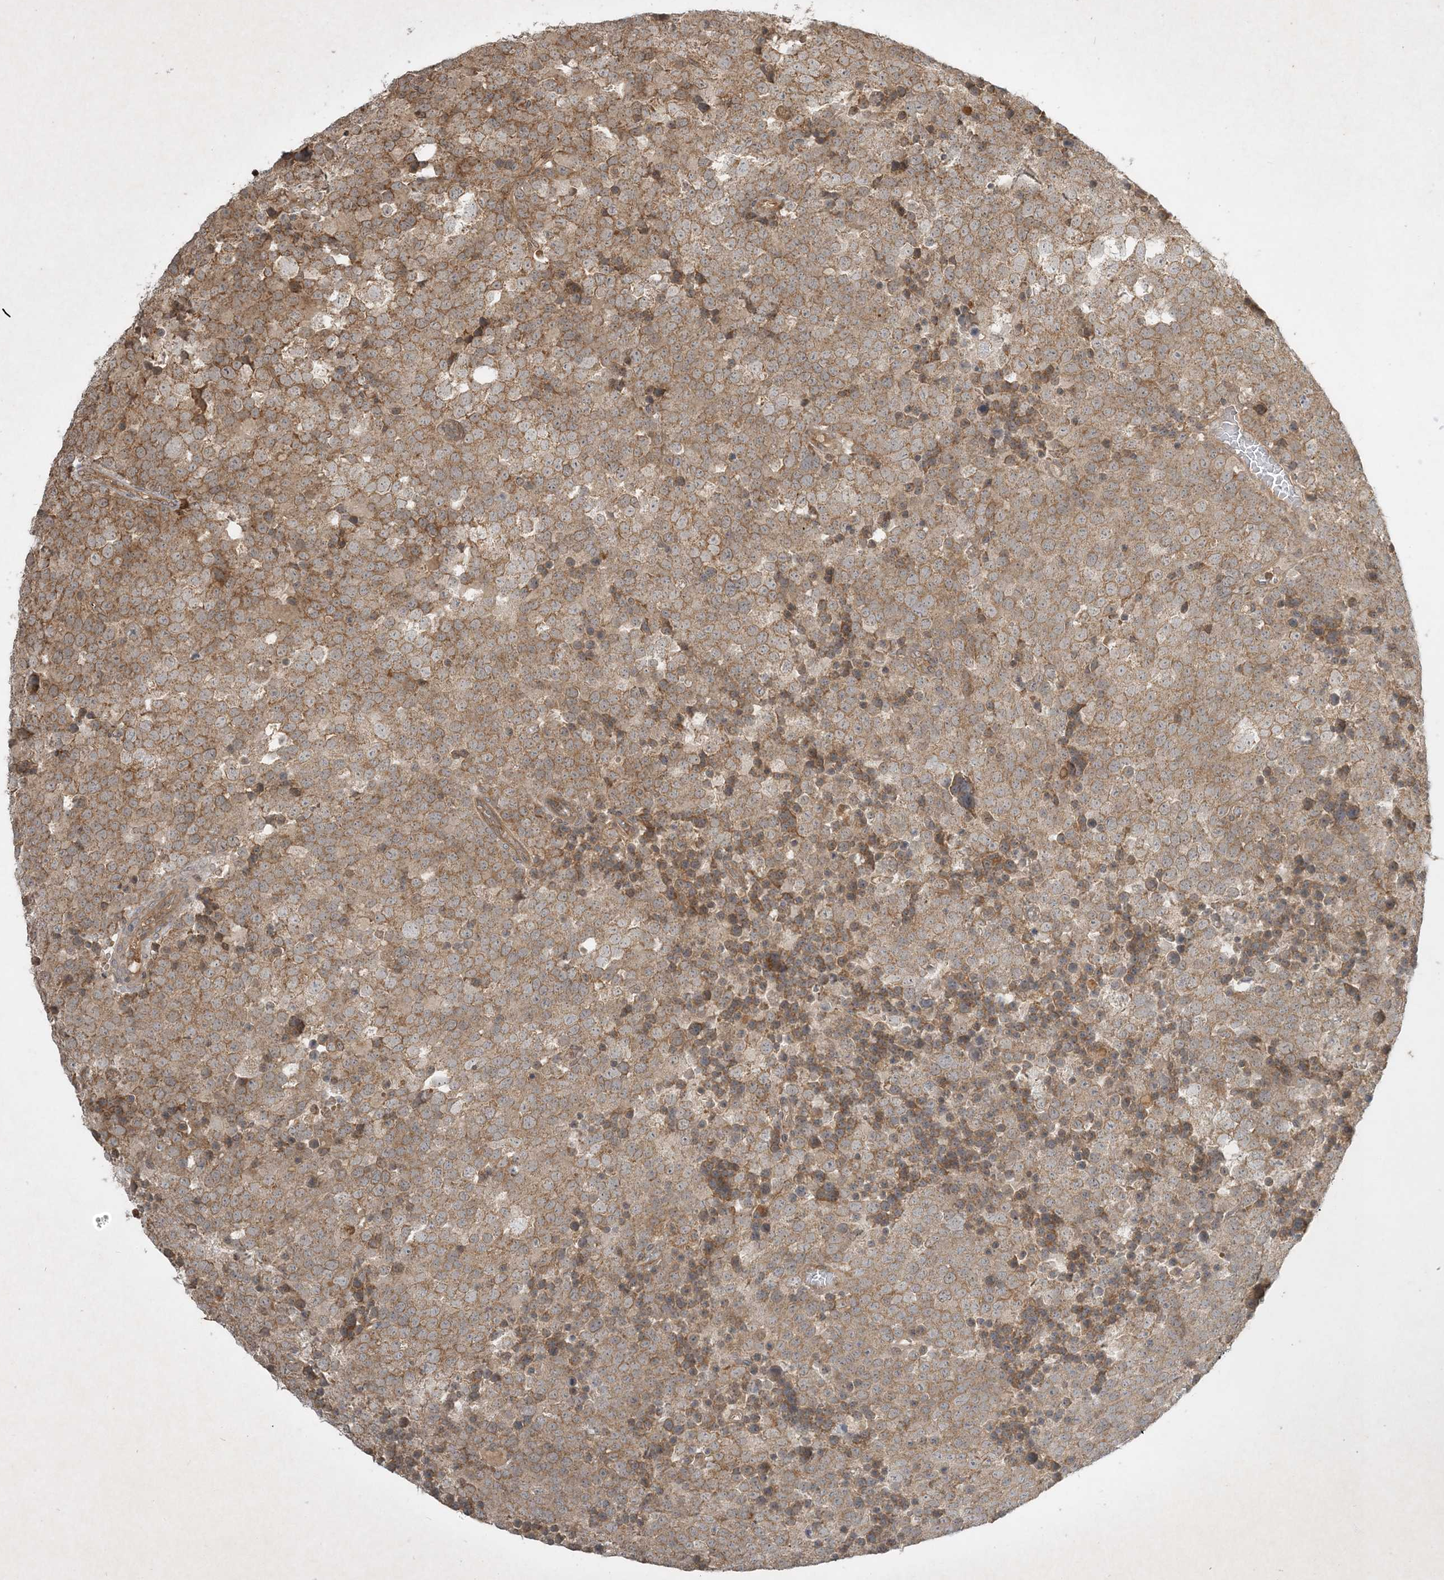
{"staining": {"intensity": "moderate", "quantity": ">75%", "location": "cytoplasmic/membranous"}, "tissue": "testis cancer", "cell_type": "Tumor cells", "image_type": "cancer", "snomed": [{"axis": "morphology", "description": "Seminoma, NOS"}, {"axis": "topography", "description": "Testis"}], "caption": "Immunohistochemical staining of testis cancer (seminoma) exhibits medium levels of moderate cytoplasmic/membranous staining in approximately >75% of tumor cells. (Brightfield microscopy of DAB IHC at high magnification).", "gene": "PLTP", "patient": {"sex": "male", "age": 71}}